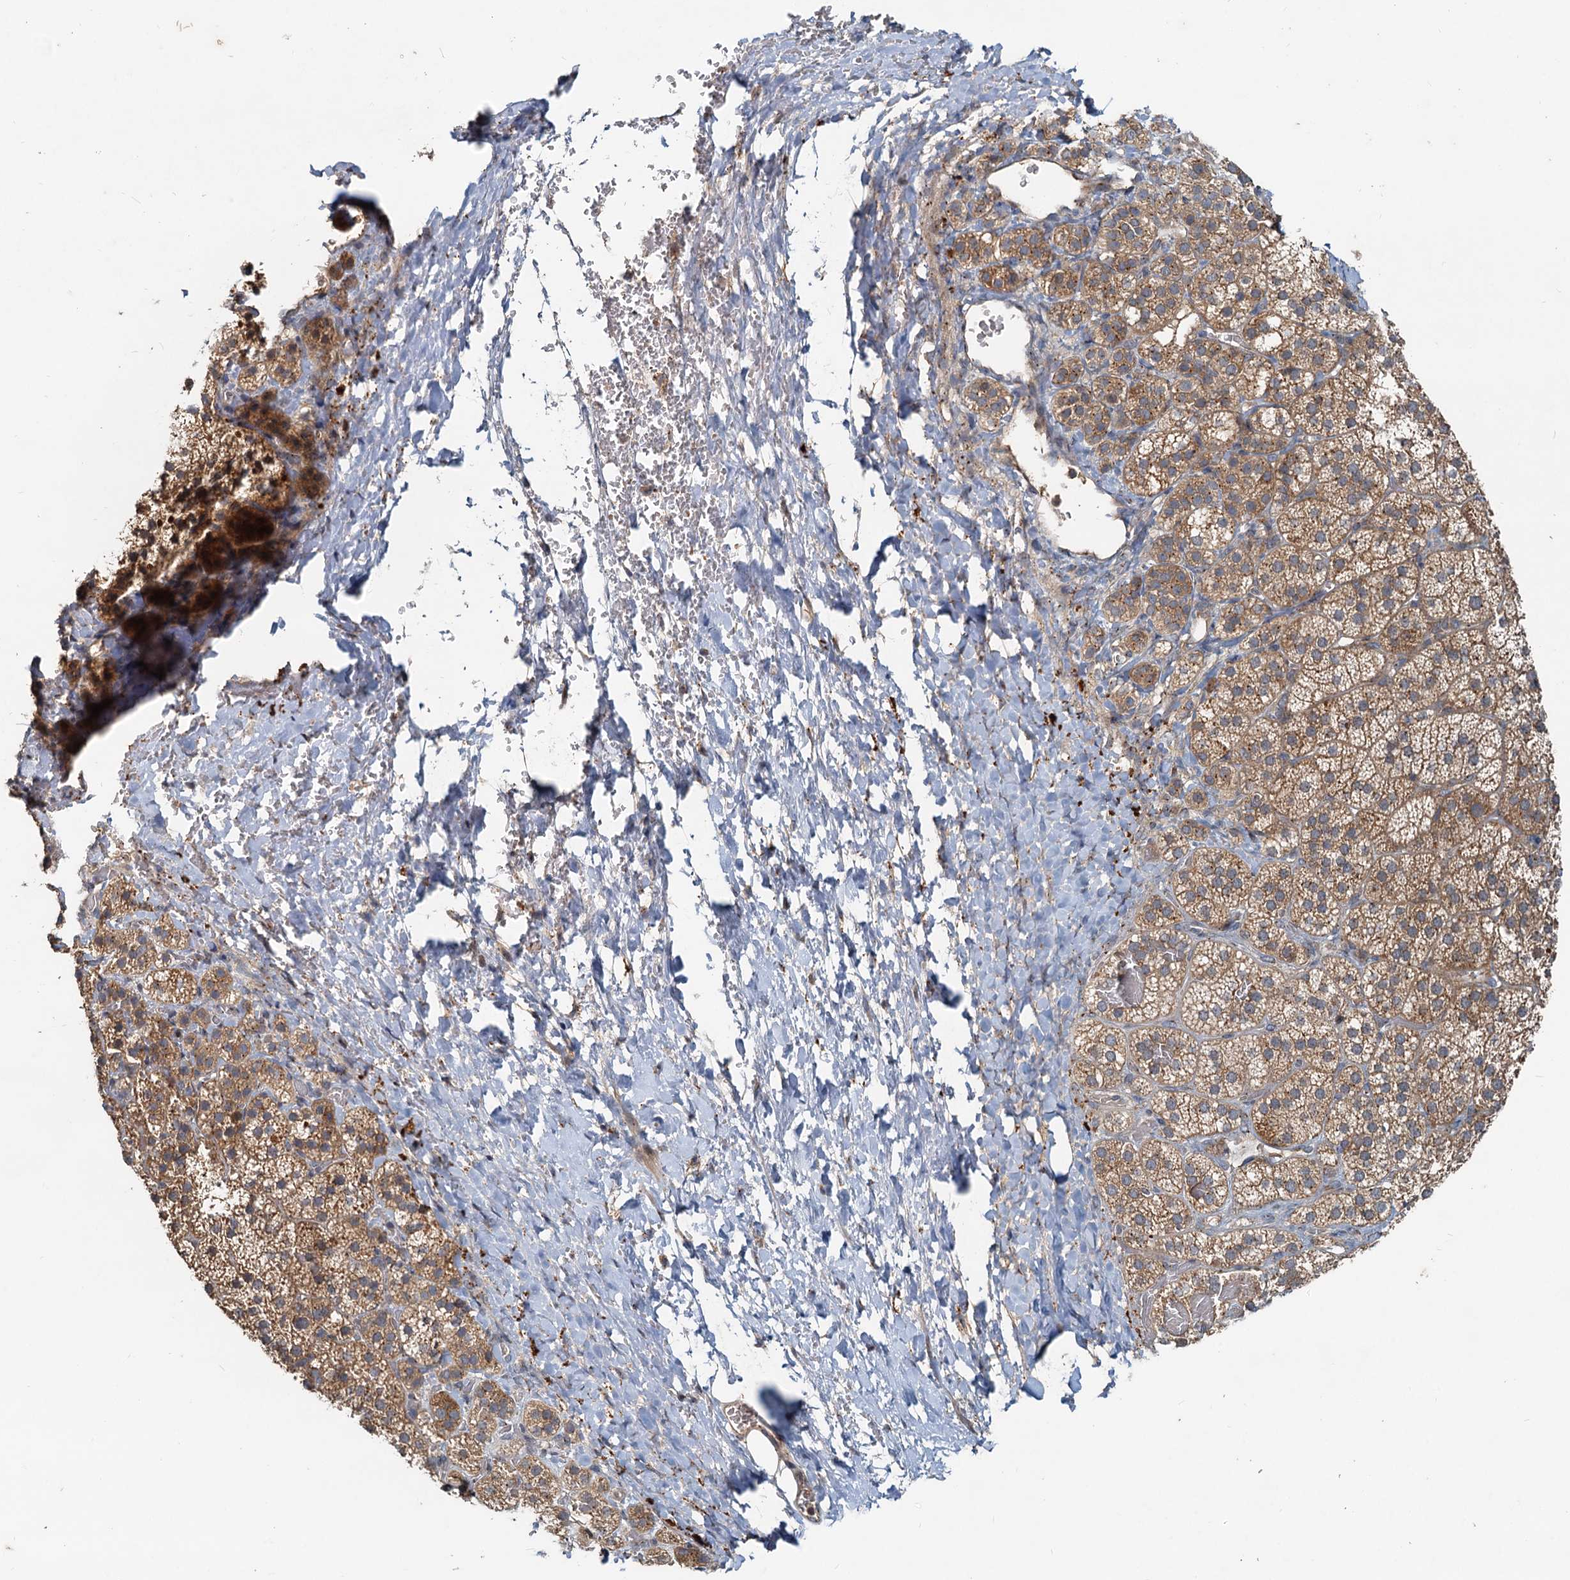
{"staining": {"intensity": "moderate", "quantity": "25%-75%", "location": "cytoplasmic/membranous"}, "tissue": "adrenal gland", "cell_type": "Glandular cells", "image_type": "normal", "snomed": [{"axis": "morphology", "description": "Normal tissue, NOS"}, {"axis": "topography", "description": "Adrenal gland"}], "caption": "Adrenal gland stained for a protein (brown) exhibits moderate cytoplasmic/membranous positive expression in about 25%-75% of glandular cells.", "gene": "CEP68", "patient": {"sex": "female", "age": 44}}